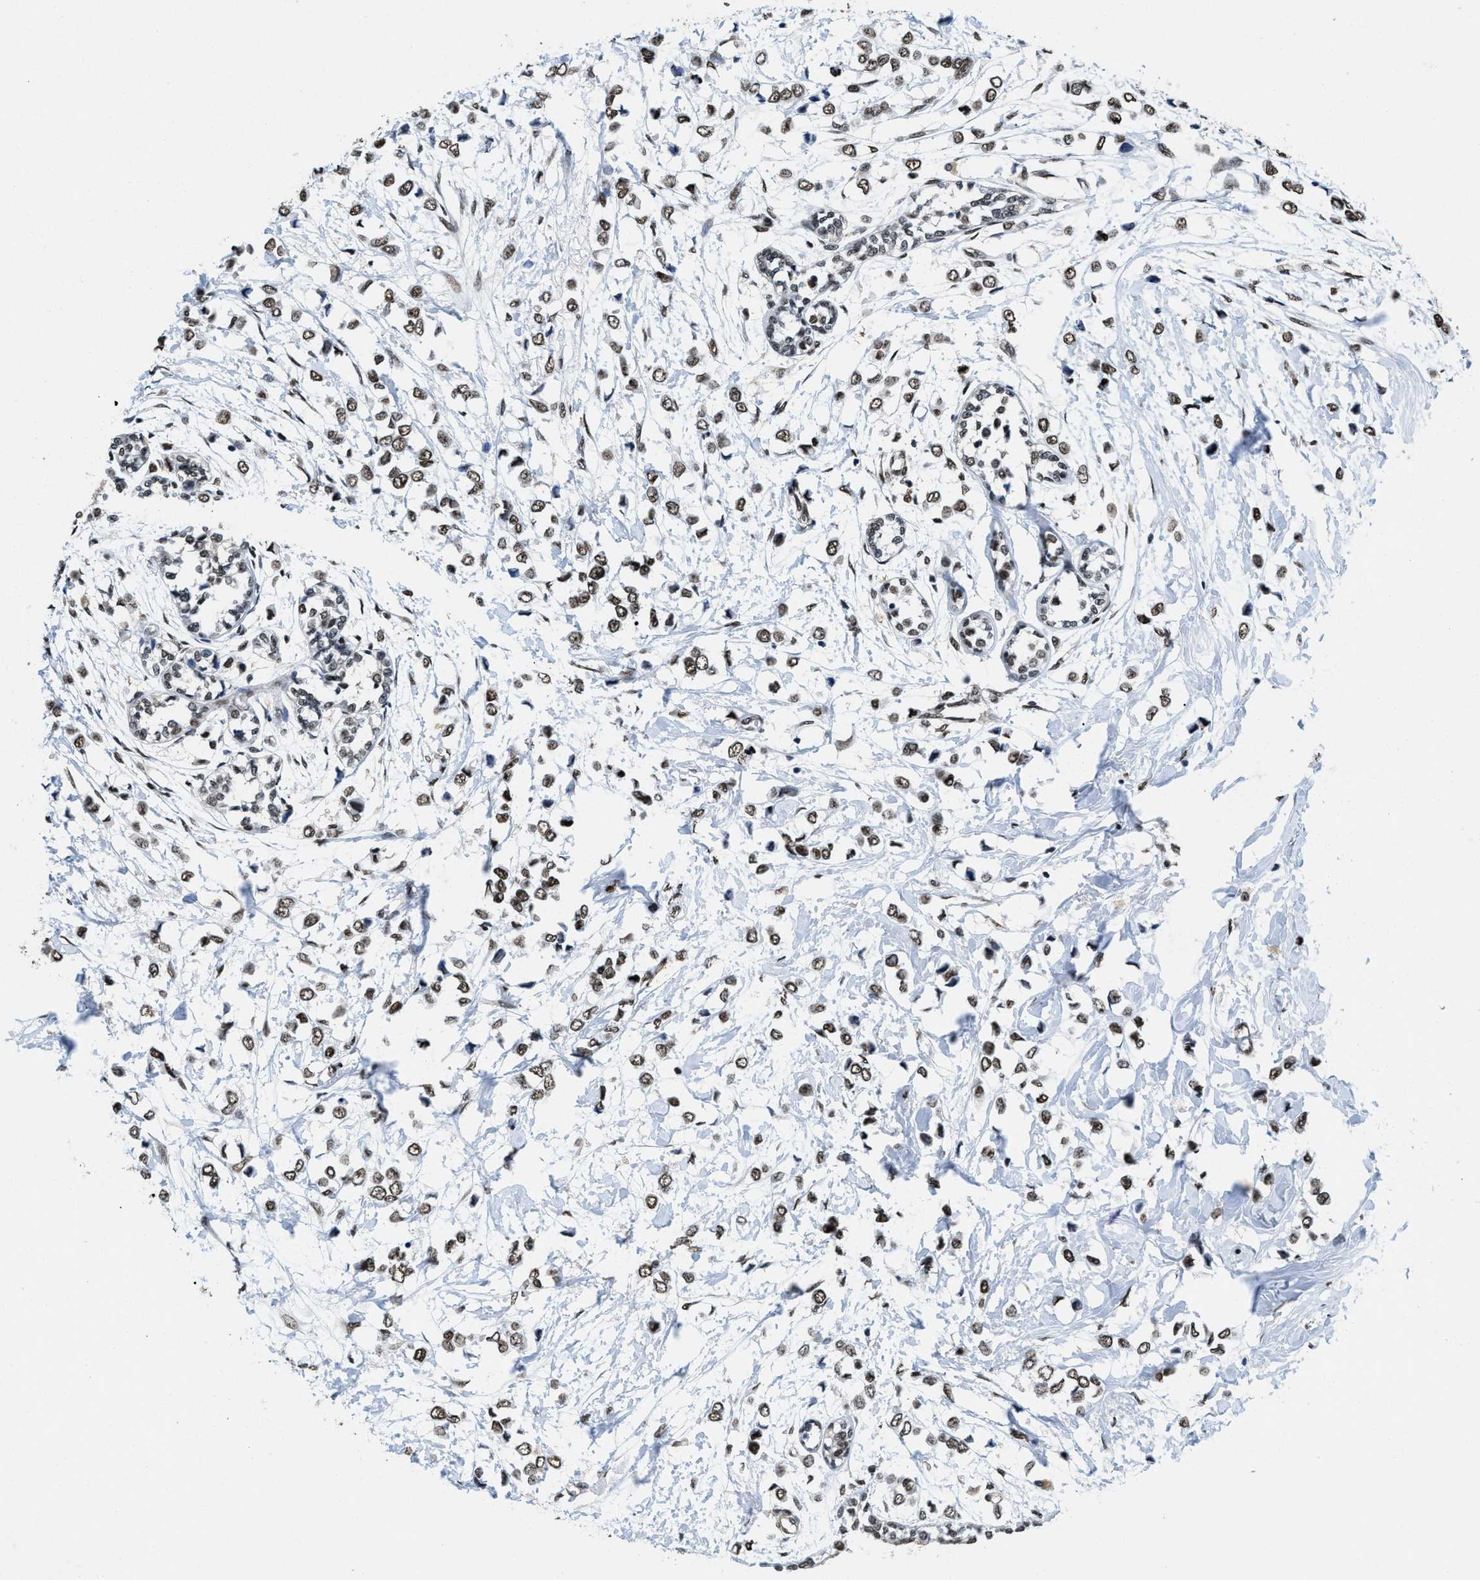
{"staining": {"intensity": "moderate", "quantity": ">75%", "location": "nuclear"}, "tissue": "breast cancer", "cell_type": "Tumor cells", "image_type": "cancer", "snomed": [{"axis": "morphology", "description": "Lobular carcinoma"}, {"axis": "topography", "description": "Breast"}], "caption": "Breast cancer (lobular carcinoma) stained for a protein demonstrates moderate nuclear positivity in tumor cells. (IHC, brightfield microscopy, high magnification).", "gene": "SAFB", "patient": {"sex": "female", "age": 51}}